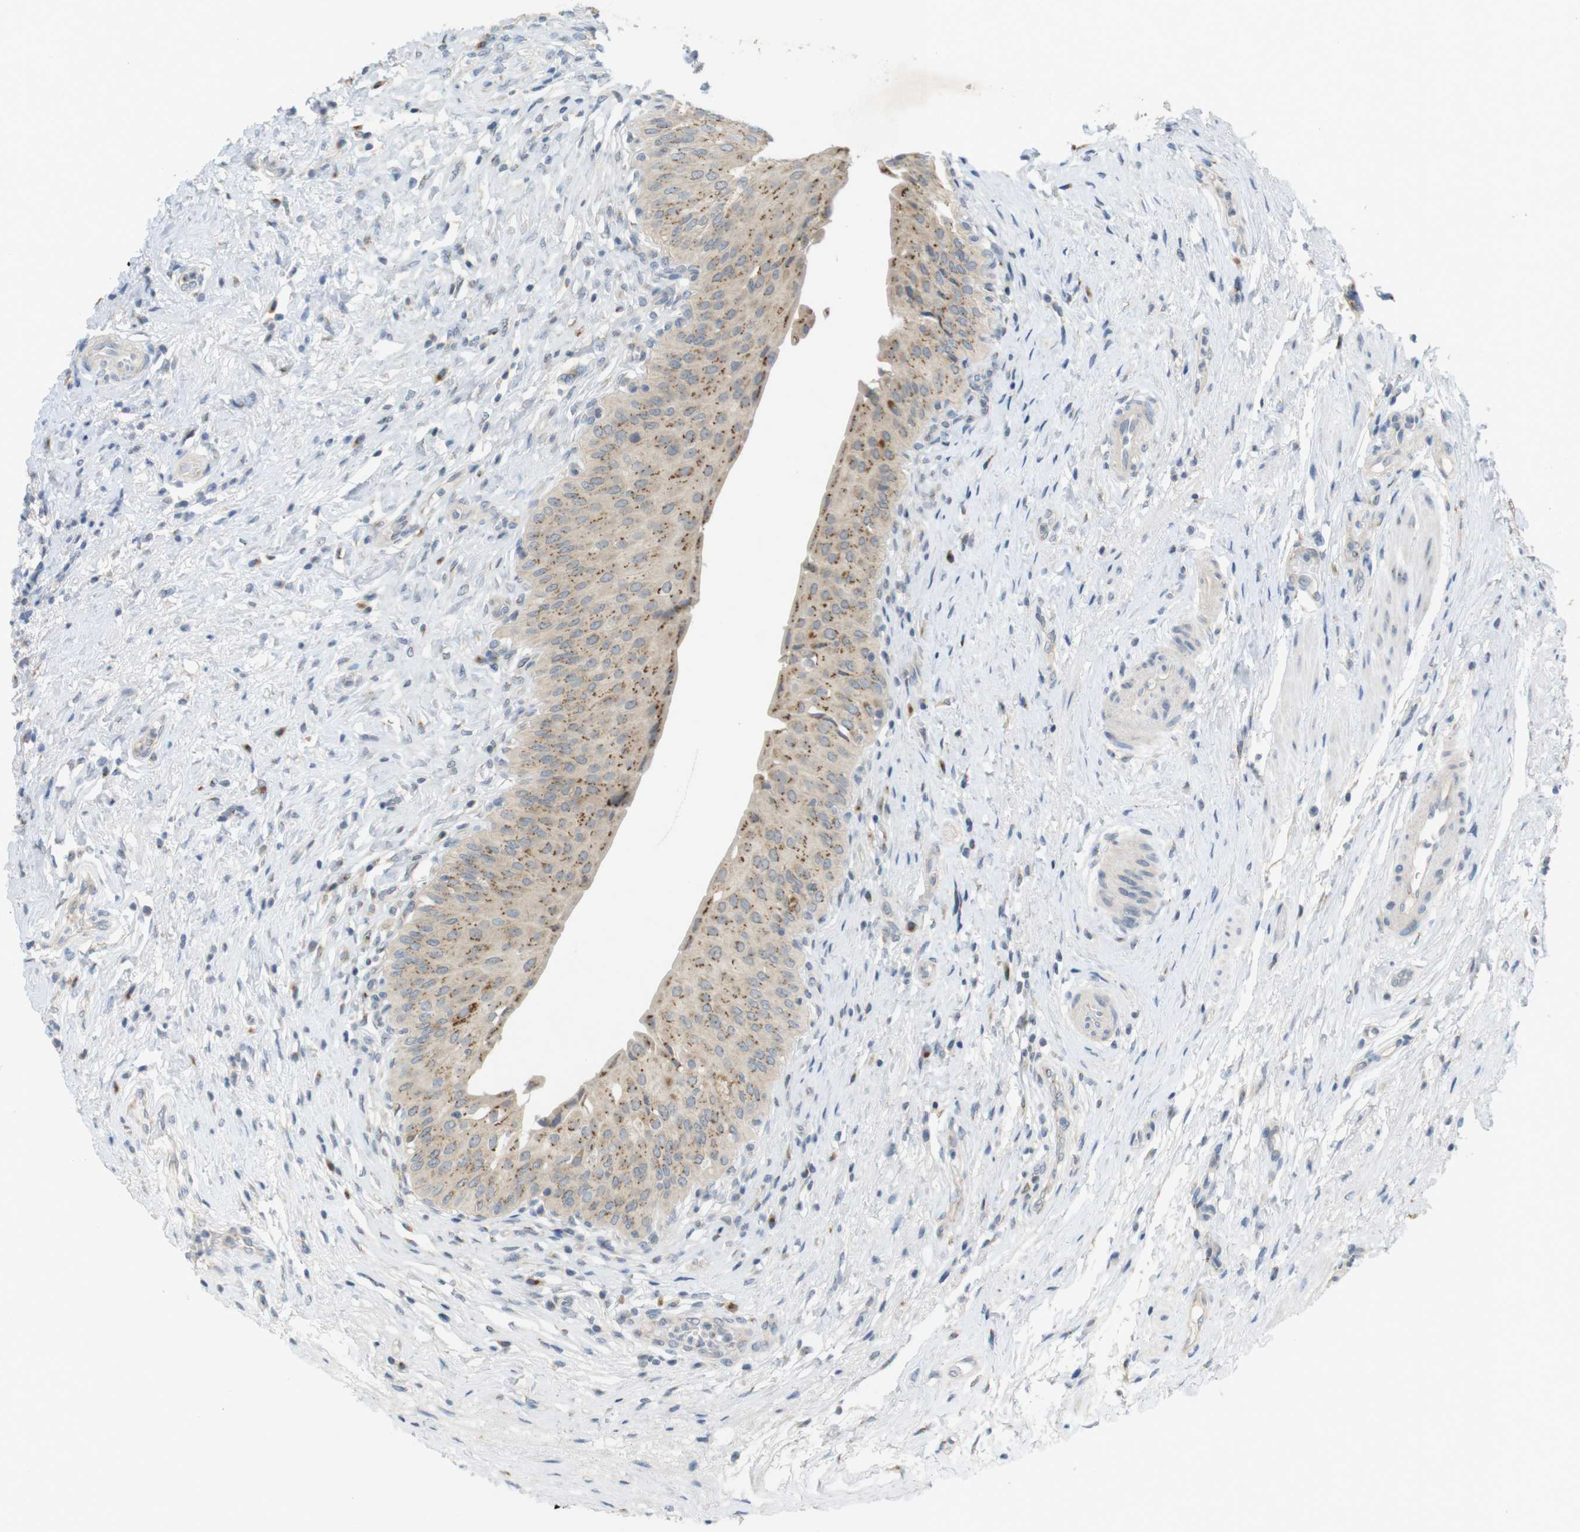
{"staining": {"intensity": "moderate", "quantity": "25%-75%", "location": "cytoplasmic/membranous"}, "tissue": "urinary bladder", "cell_type": "Urothelial cells", "image_type": "normal", "snomed": [{"axis": "morphology", "description": "Normal tissue, NOS"}, {"axis": "morphology", "description": "Urothelial carcinoma, High grade"}, {"axis": "topography", "description": "Urinary bladder"}], "caption": "Immunohistochemistry image of benign human urinary bladder stained for a protein (brown), which displays medium levels of moderate cytoplasmic/membranous positivity in approximately 25%-75% of urothelial cells.", "gene": "YIPF3", "patient": {"sex": "male", "age": 46}}